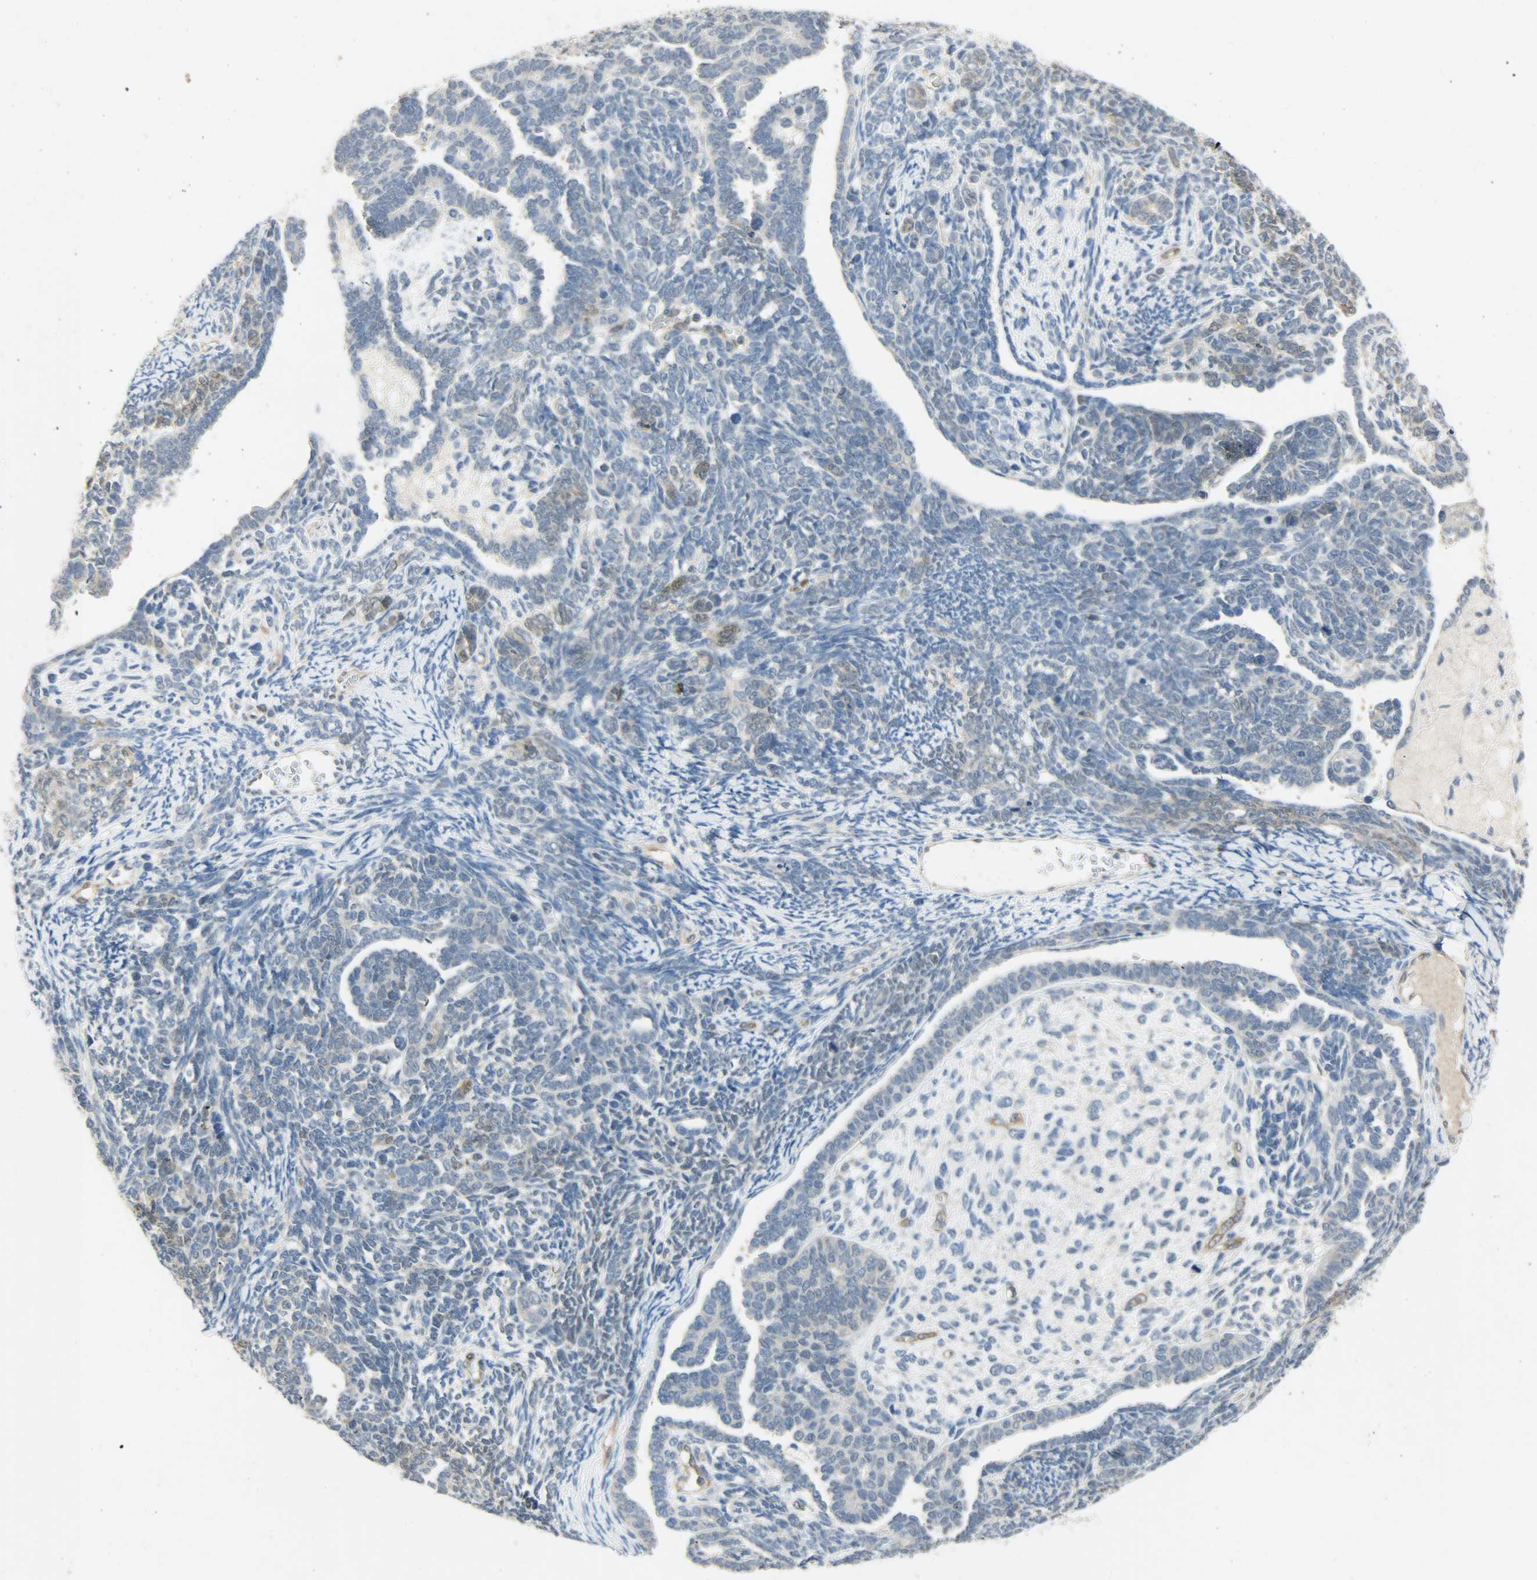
{"staining": {"intensity": "weak", "quantity": "<25%", "location": "nuclear"}, "tissue": "endometrial cancer", "cell_type": "Tumor cells", "image_type": "cancer", "snomed": [{"axis": "morphology", "description": "Neoplasm, malignant, NOS"}, {"axis": "topography", "description": "Endometrium"}], "caption": "High power microscopy photomicrograph of an immunohistochemistry histopathology image of endometrial cancer (neoplasm (malignant)), revealing no significant expression in tumor cells.", "gene": "FKBP1A", "patient": {"sex": "female", "age": 74}}